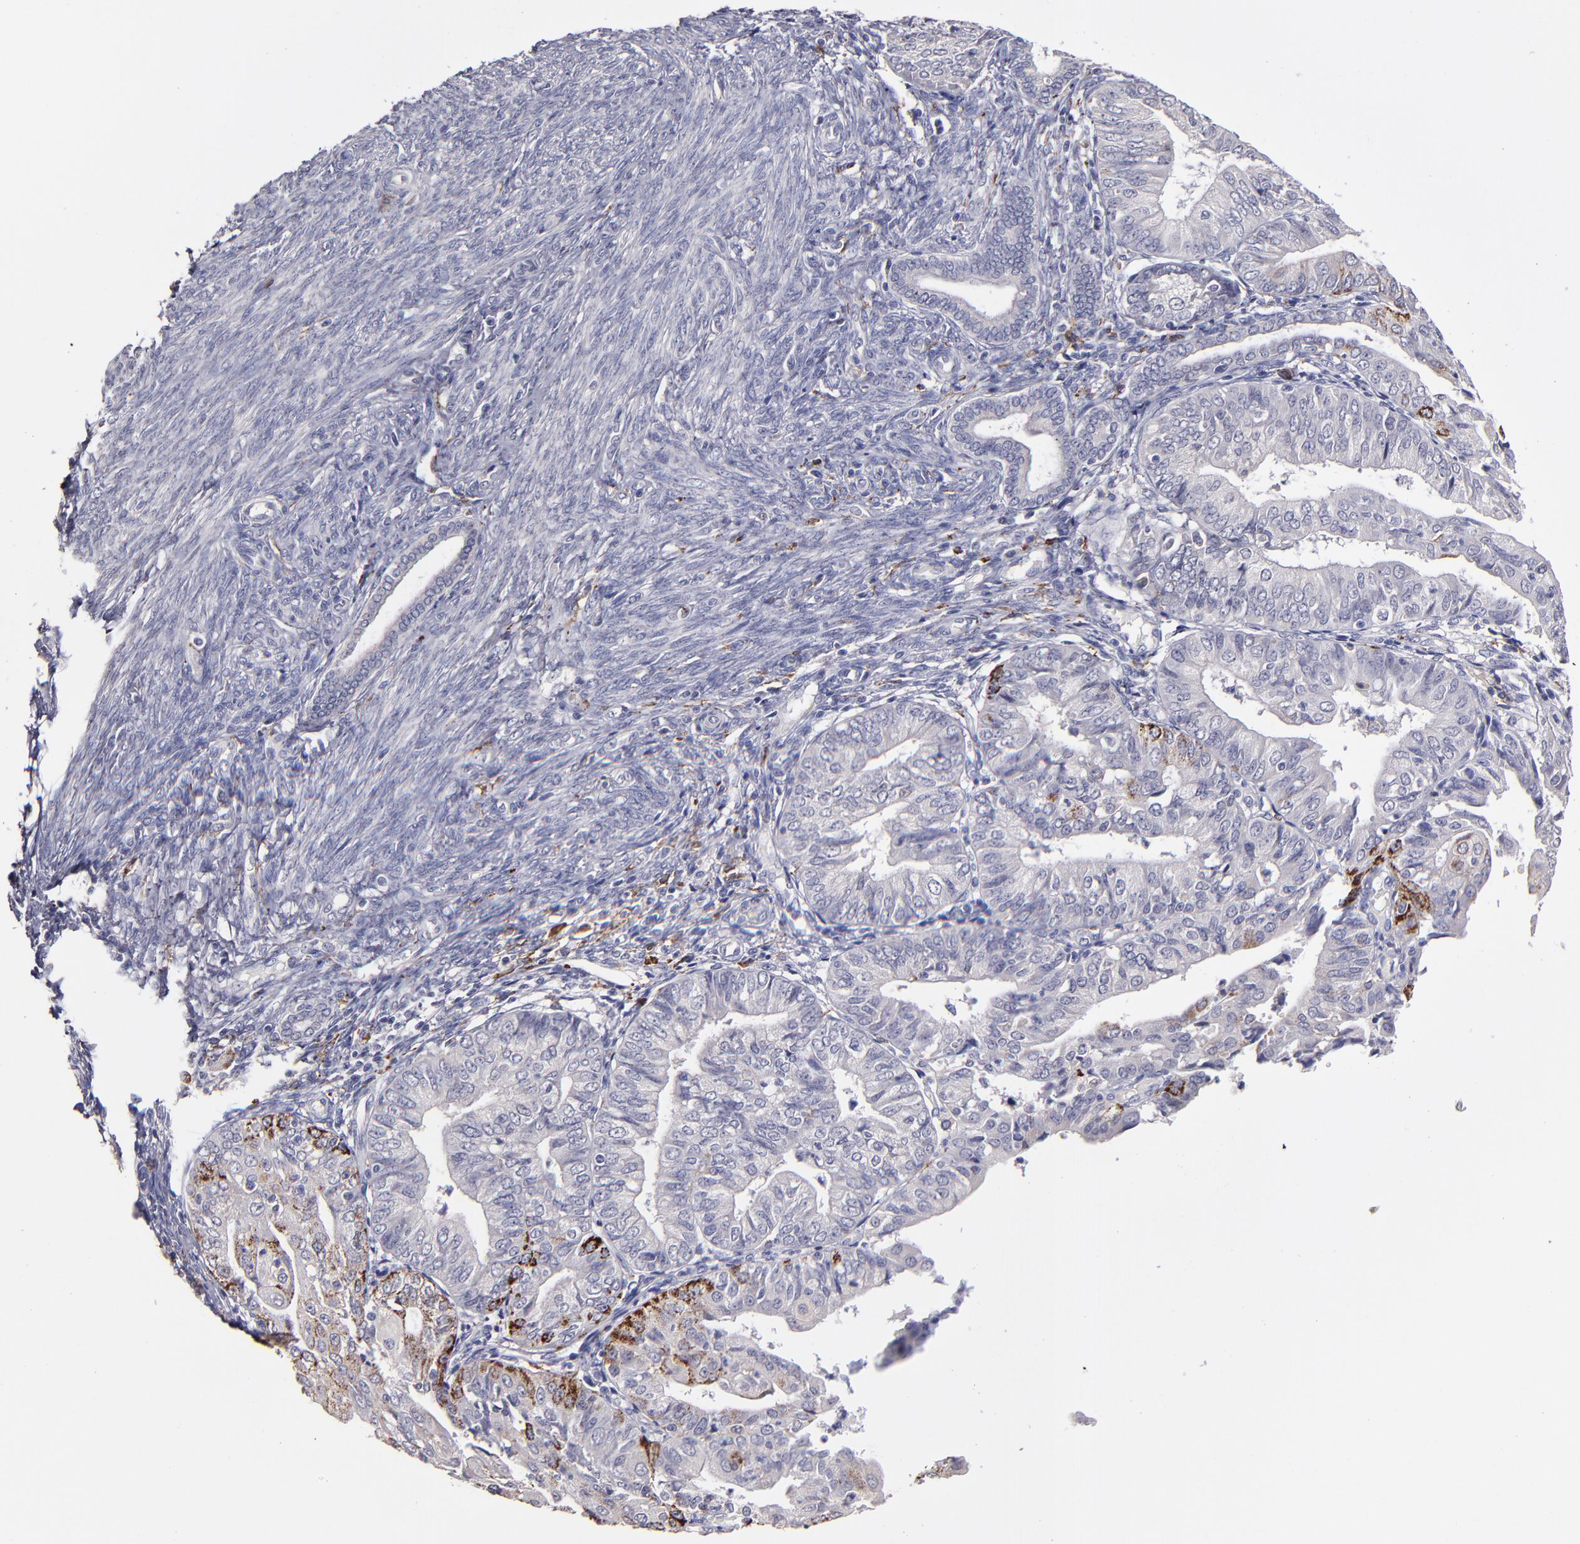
{"staining": {"intensity": "strong", "quantity": "<25%", "location": "cytoplasmic/membranous"}, "tissue": "endometrial cancer", "cell_type": "Tumor cells", "image_type": "cancer", "snomed": [{"axis": "morphology", "description": "Adenocarcinoma, NOS"}, {"axis": "topography", "description": "Endometrium"}], "caption": "Immunohistochemical staining of adenocarcinoma (endometrial) demonstrates strong cytoplasmic/membranous protein expression in approximately <25% of tumor cells.", "gene": "GLDC", "patient": {"sex": "female", "age": 79}}